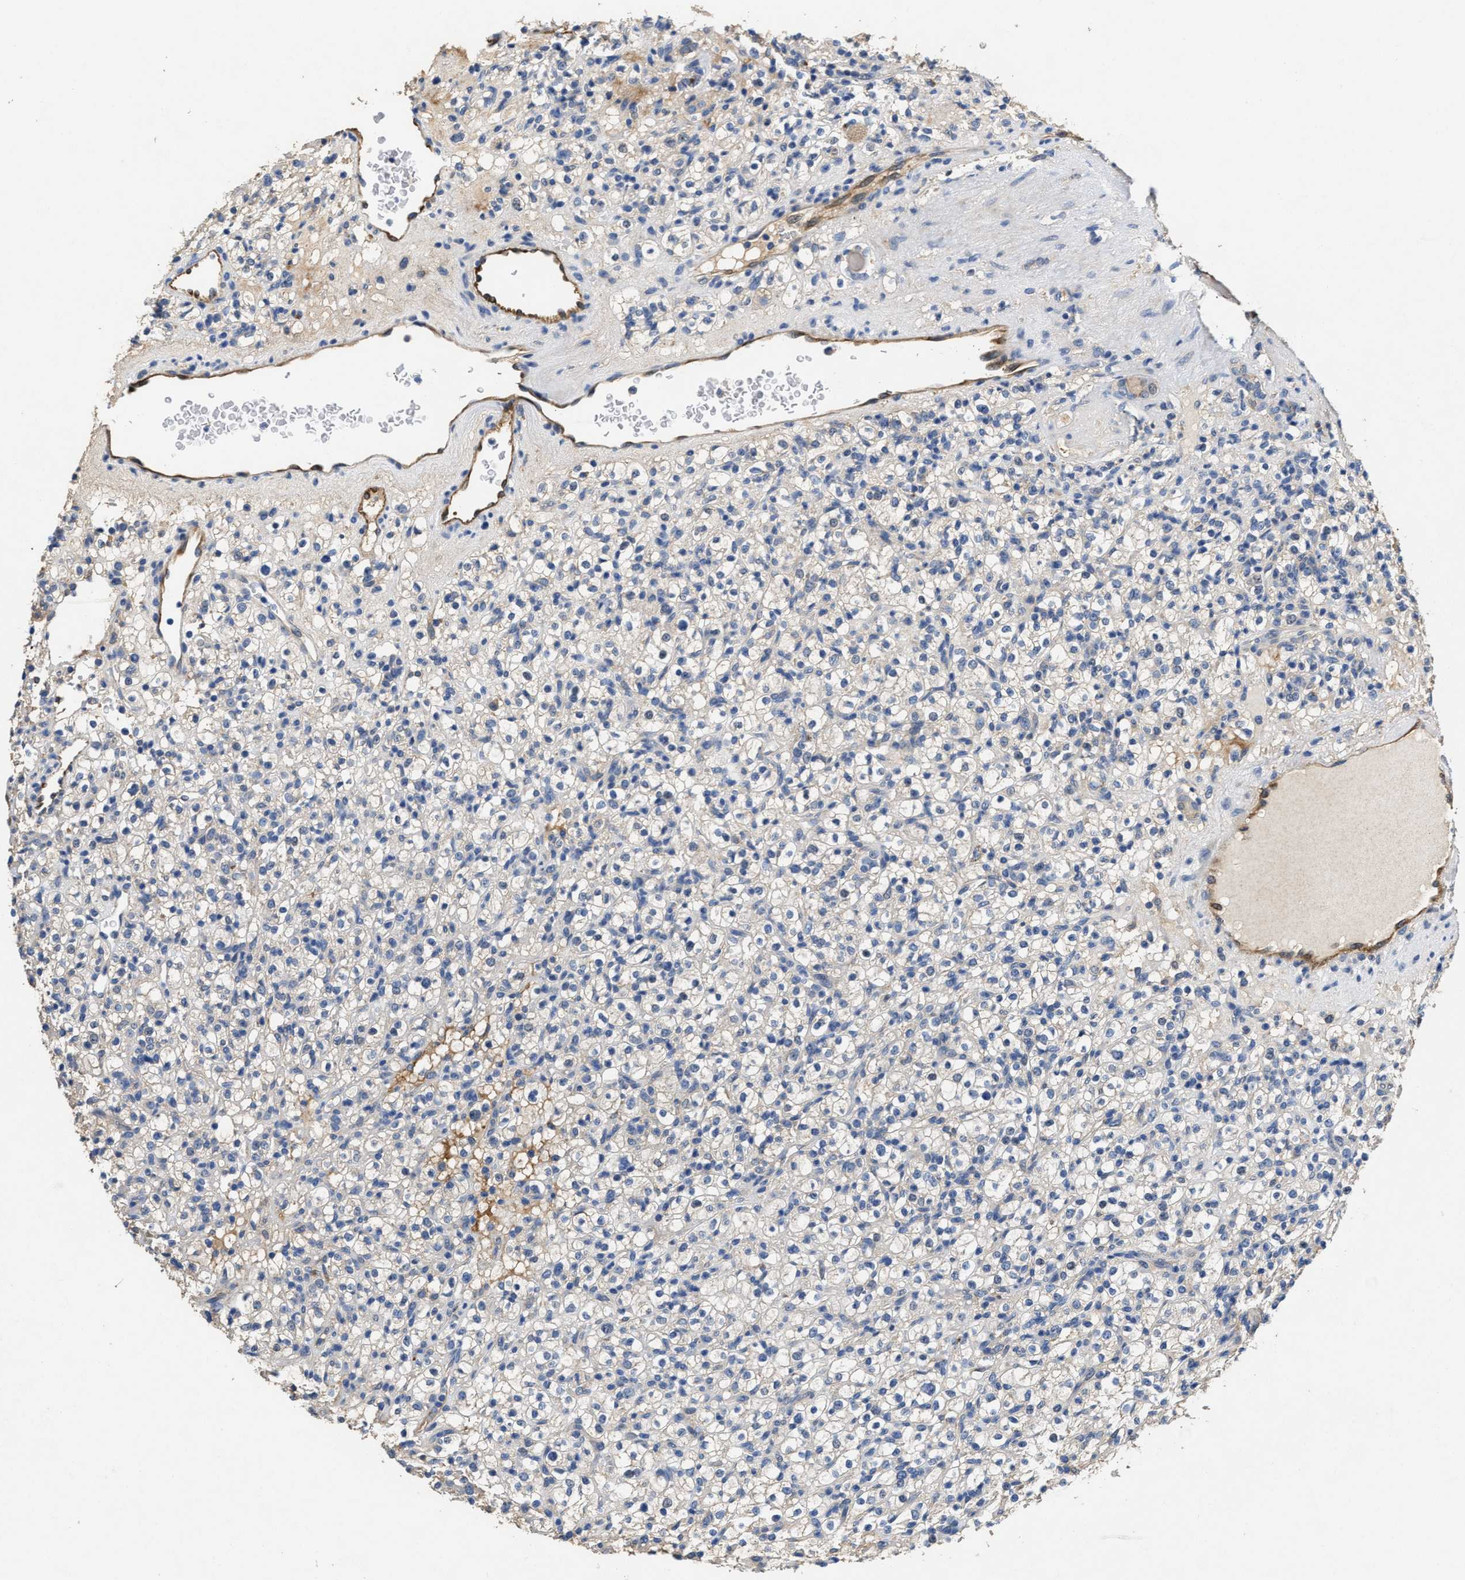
{"staining": {"intensity": "negative", "quantity": "none", "location": "none"}, "tissue": "renal cancer", "cell_type": "Tumor cells", "image_type": "cancer", "snomed": [{"axis": "morphology", "description": "Normal tissue, NOS"}, {"axis": "morphology", "description": "Adenocarcinoma, NOS"}, {"axis": "topography", "description": "Kidney"}], "caption": "Protein analysis of renal adenocarcinoma demonstrates no significant positivity in tumor cells.", "gene": "PEG10", "patient": {"sex": "female", "age": 72}}